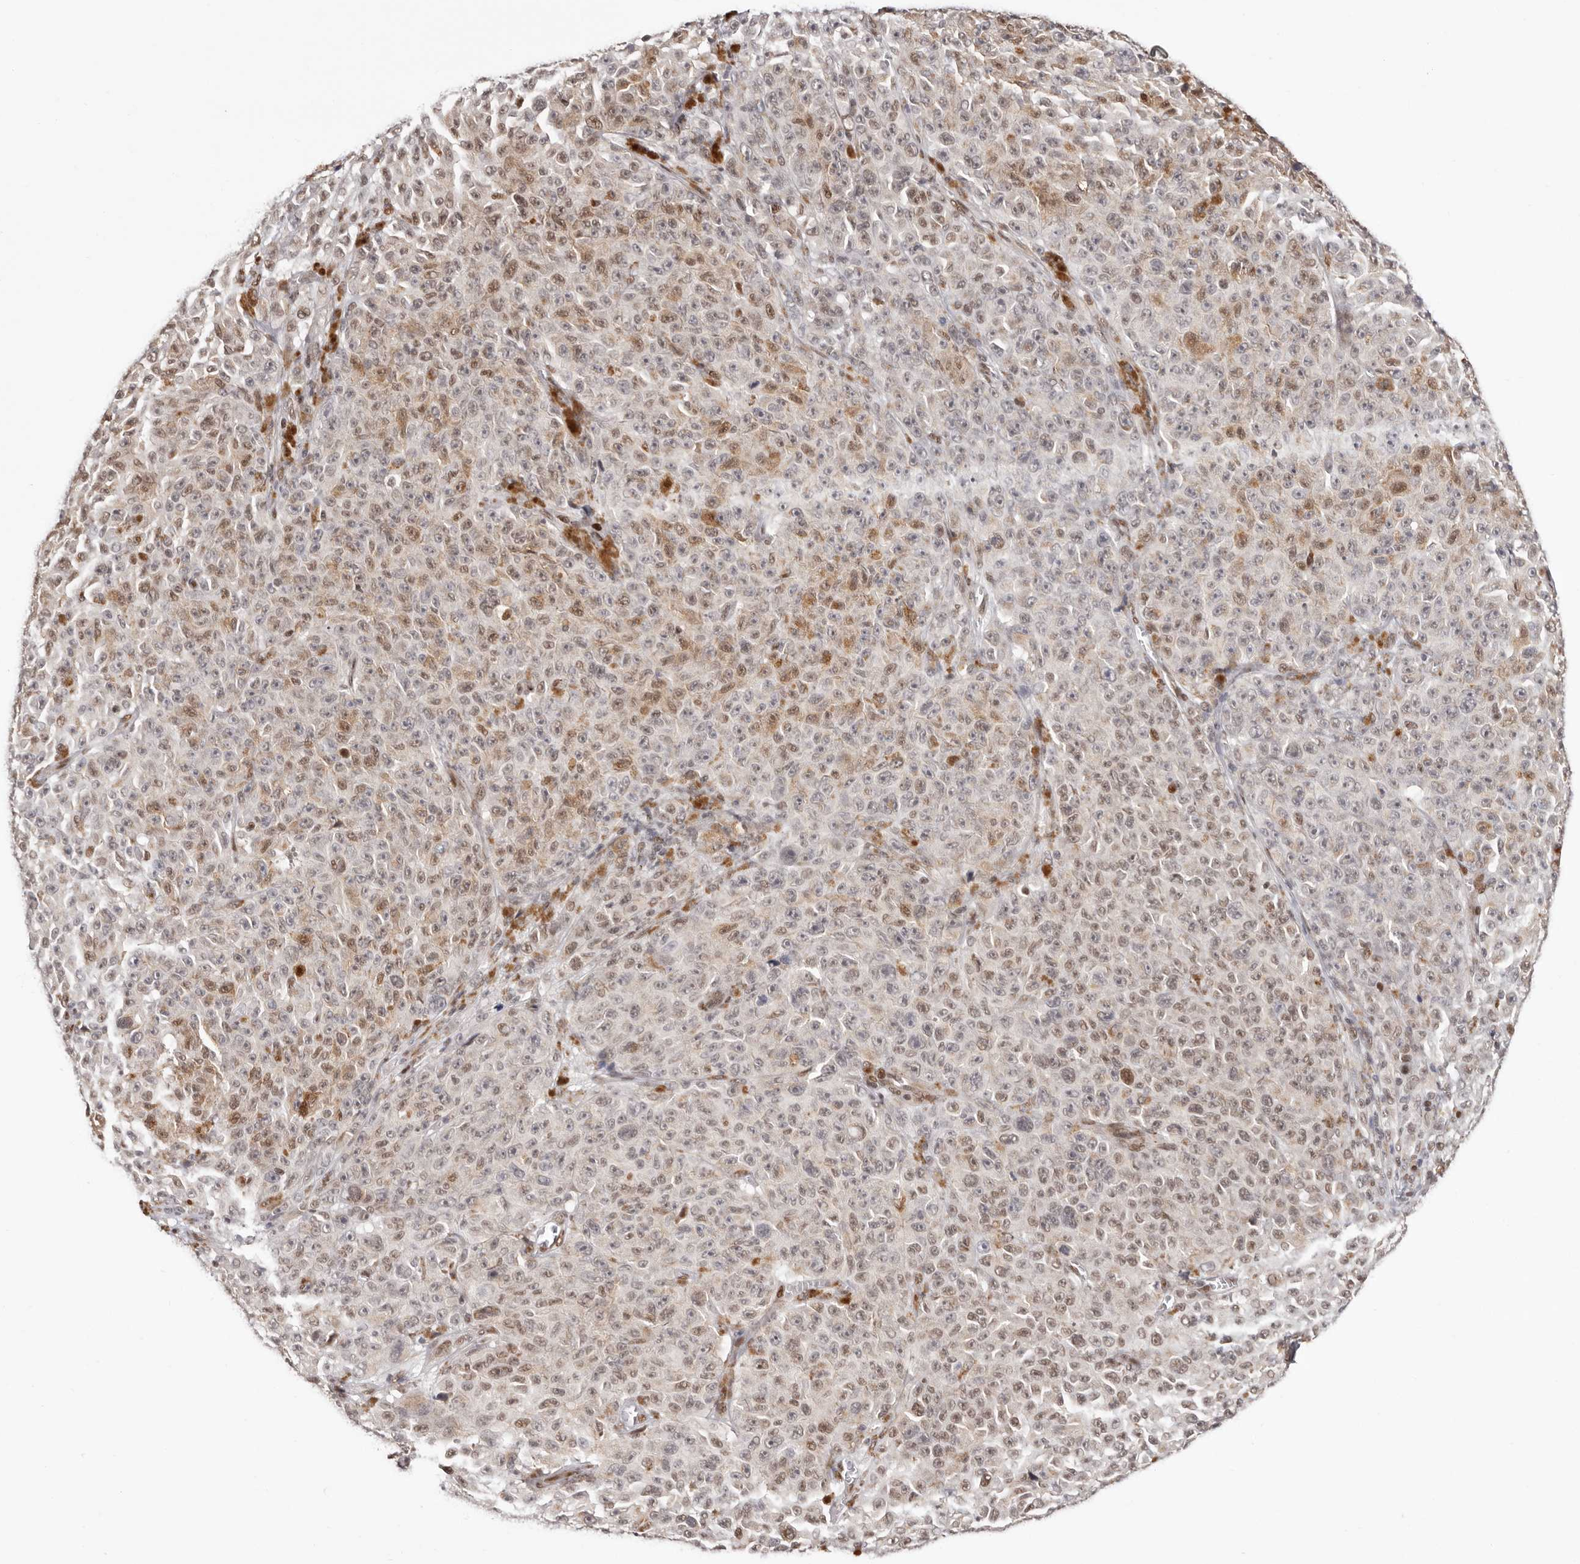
{"staining": {"intensity": "moderate", "quantity": "25%-75%", "location": "nuclear"}, "tissue": "melanoma", "cell_type": "Tumor cells", "image_type": "cancer", "snomed": [{"axis": "morphology", "description": "Malignant melanoma, NOS"}, {"axis": "topography", "description": "Skin"}], "caption": "Protein positivity by immunohistochemistry (IHC) shows moderate nuclear staining in approximately 25%-75% of tumor cells in melanoma.", "gene": "SMAD7", "patient": {"sex": "female", "age": 82}}